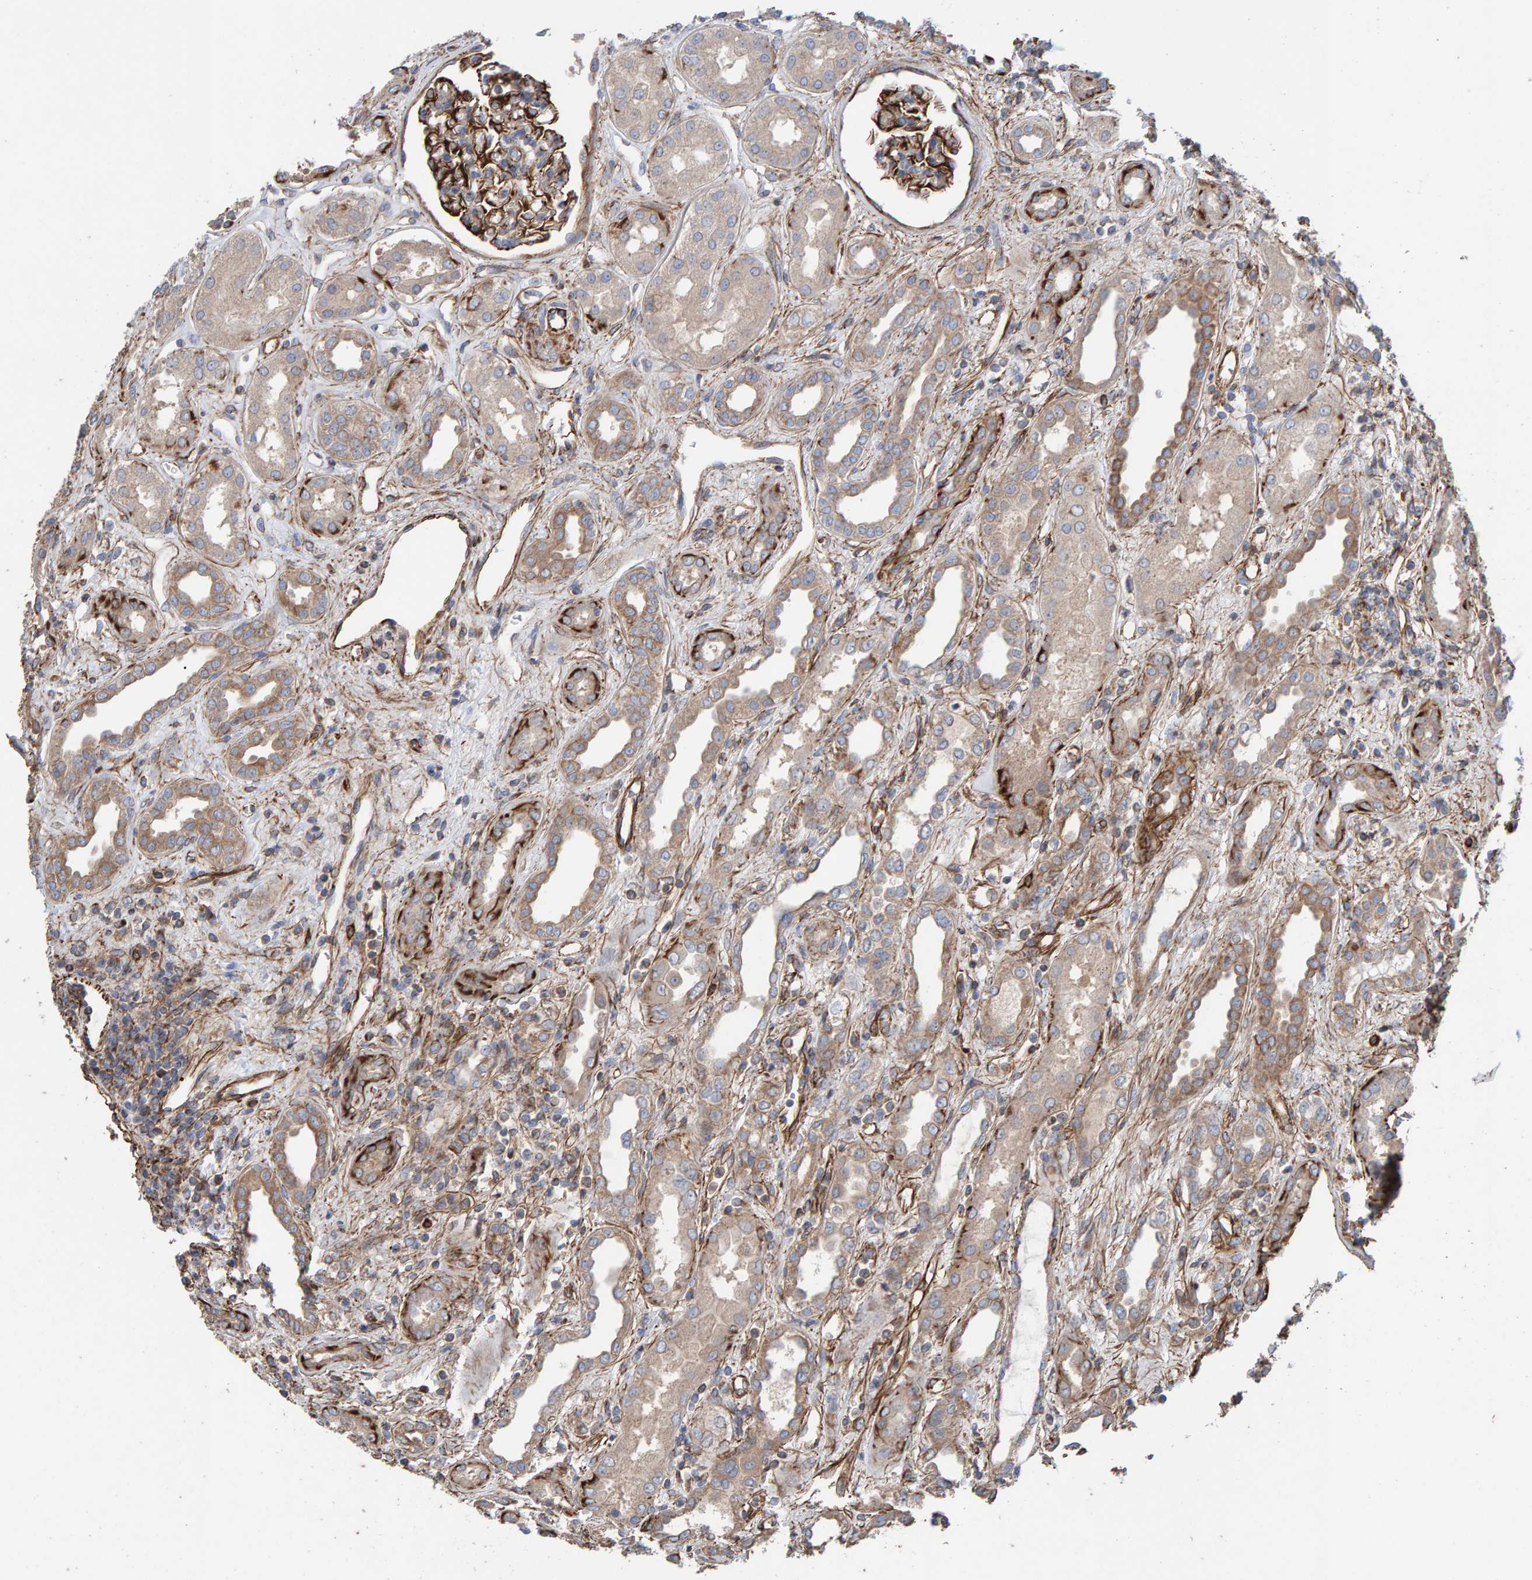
{"staining": {"intensity": "strong", "quantity": ">75%", "location": "cytoplasmic/membranous"}, "tissue": "kidney", "cell_type": "Cells in glomeruli", "image_type": "normal", "snomed": [{"axis": "morphology", "description": "Normal tissue, NOS"}, {"axis": "topography", "description": "Kidney"}], "caption": "Strong cytoplasmic/membranous expression is seen in approximately >75% of cells in glomeruli in benign kidney. The staining is performed using DAB (3,3'-diaminobenzidine) brown chromogen to label protein expression. The nuclei are counter-stained blue using hematoxylin.", "gene": "ZNF347", "patient": {"sex": "male", "age": 59}}